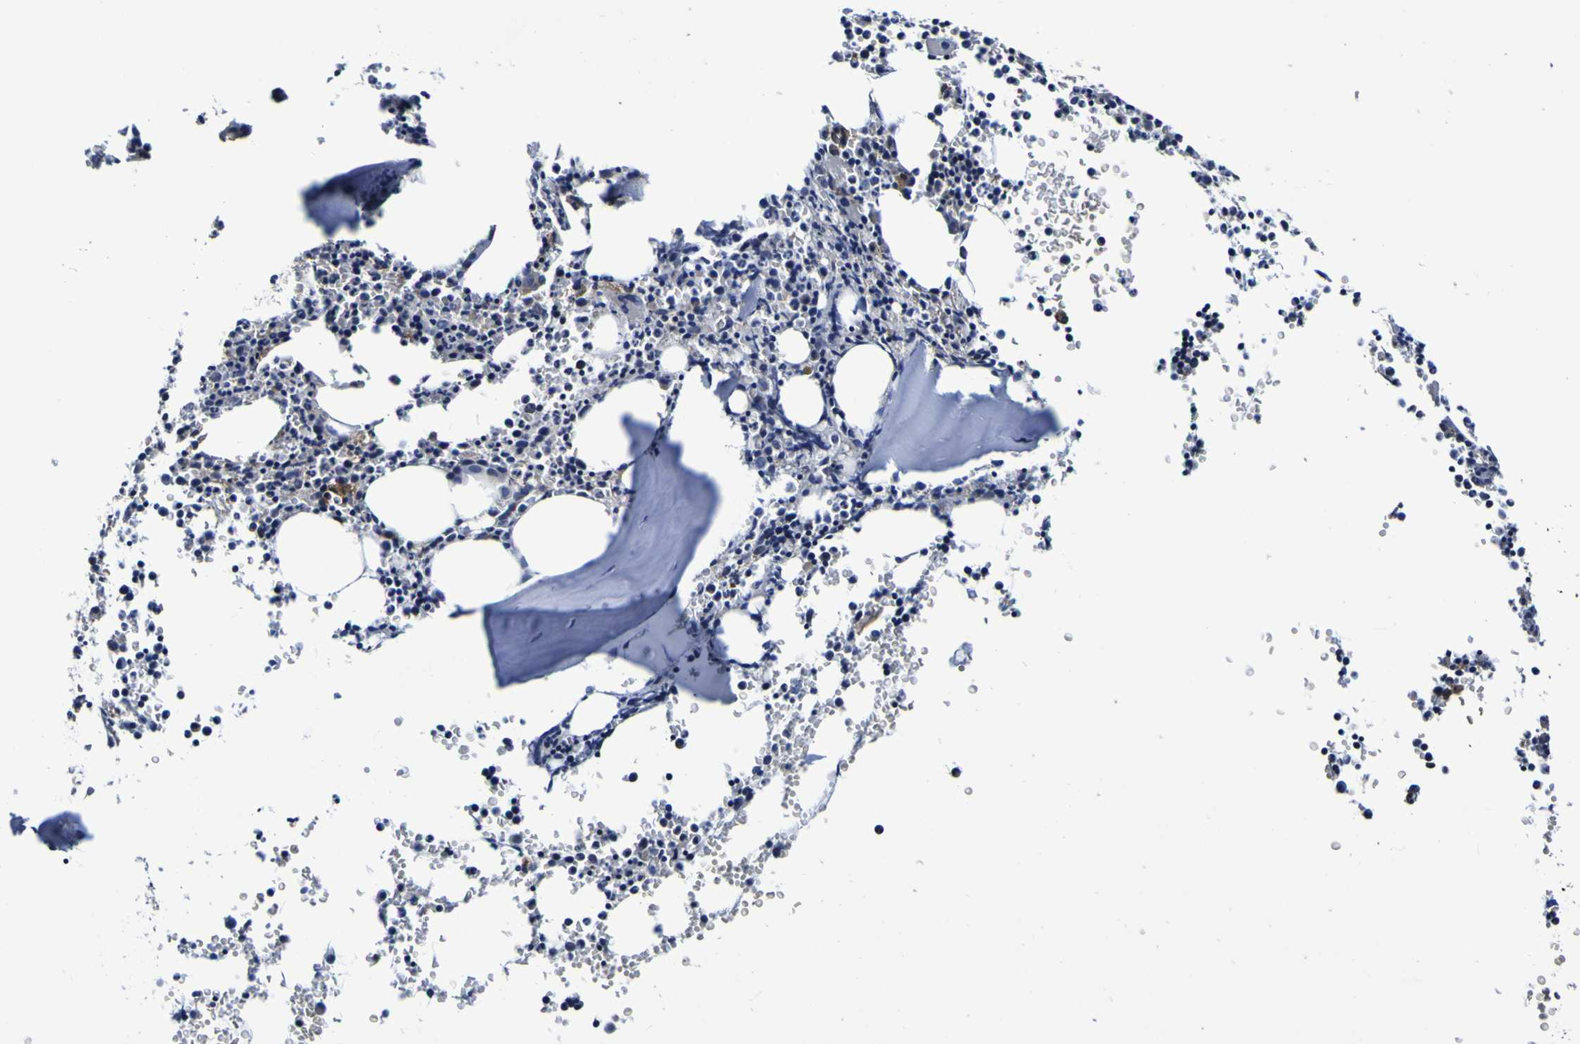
{"staining": {"intensity": "weak", "quantity": "<25%", "location": "cytoplasmic/membranous"}, "tissue": "bone marrow", "cell_type": "Hematopoietic cells", "image_type": "normal", "snomed": [{"axis": "morphology", "description": "Normal tissue, NOS"}, {"axis": "morphology", "description": "Inflammation, NOS"}, {"axis": "topography", "description": "Bone marrow"}], "caption": "Micrograph shows no protein staining in hematopoietic cells of normal bone marrow. (Stains: DAB immunohistochemistry (IHC) with hematoxylin counter stain, Microscopy: brightfield microscopy at high magnification).", "gene": "GPX1", "patient": {"sex": "female", "age": 61}}